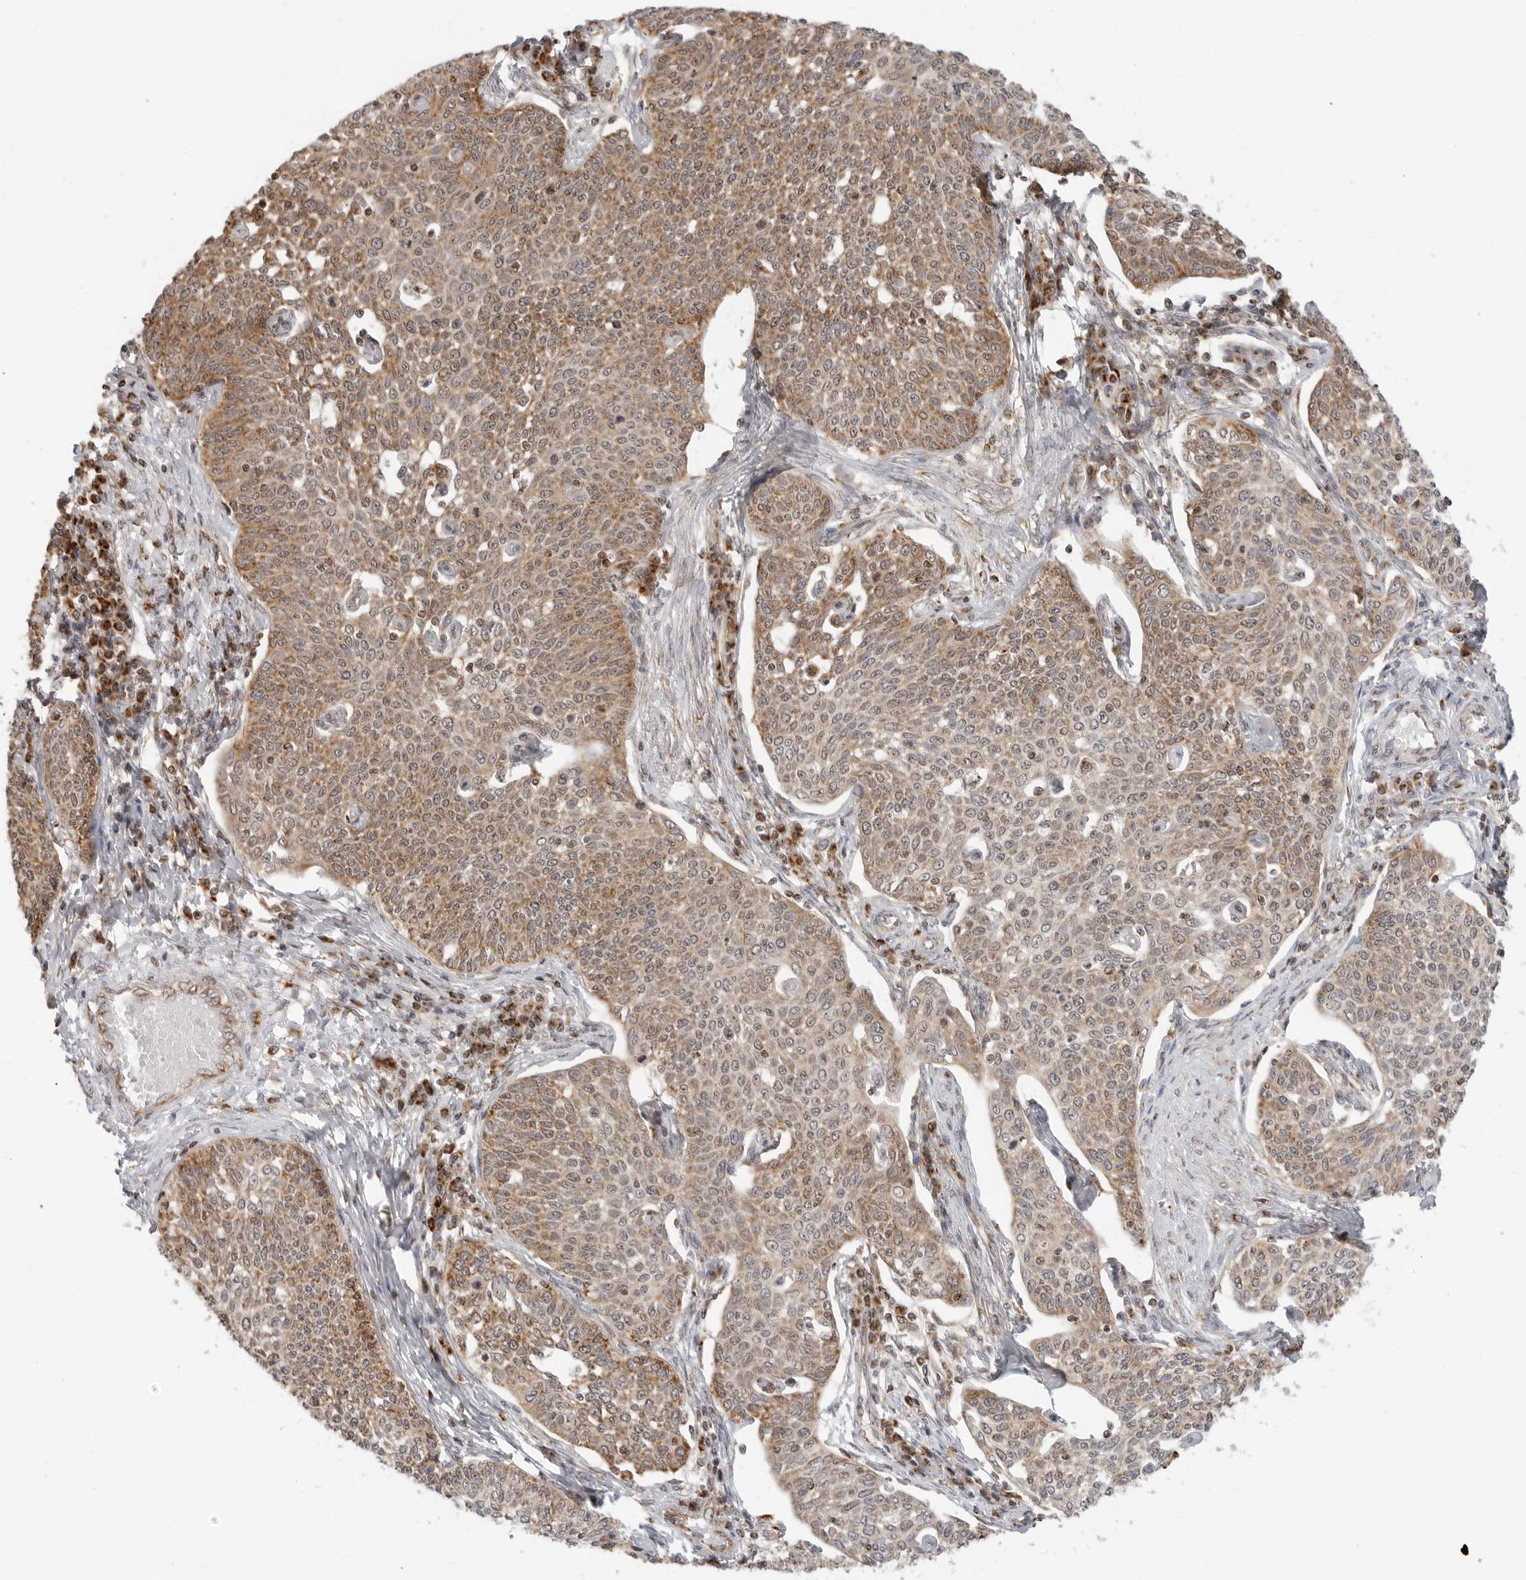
{"staining": {"intensity": "moderate", "quantity": ">75%", "location": "cytoplasmic/membranous"}, "tissue": "cervical cancer", "cell_type": "Tumor cells", "image_type": "cancer", "snomed": [{"axis": "morphology", "description": "Squamous cell carcinoma, NOS"}, {"axis": "topography", "description": "Cervix"}], "caption": "This photomicrograph shows immunohistochemistry staining of cervical squamous cell carcinoma, with medium moderate cytoplasmic/membranous staining in approximately >75% of tumor cells.", "gene": "POLR3GL", "patient": {"sex": "female", "age": 34}}